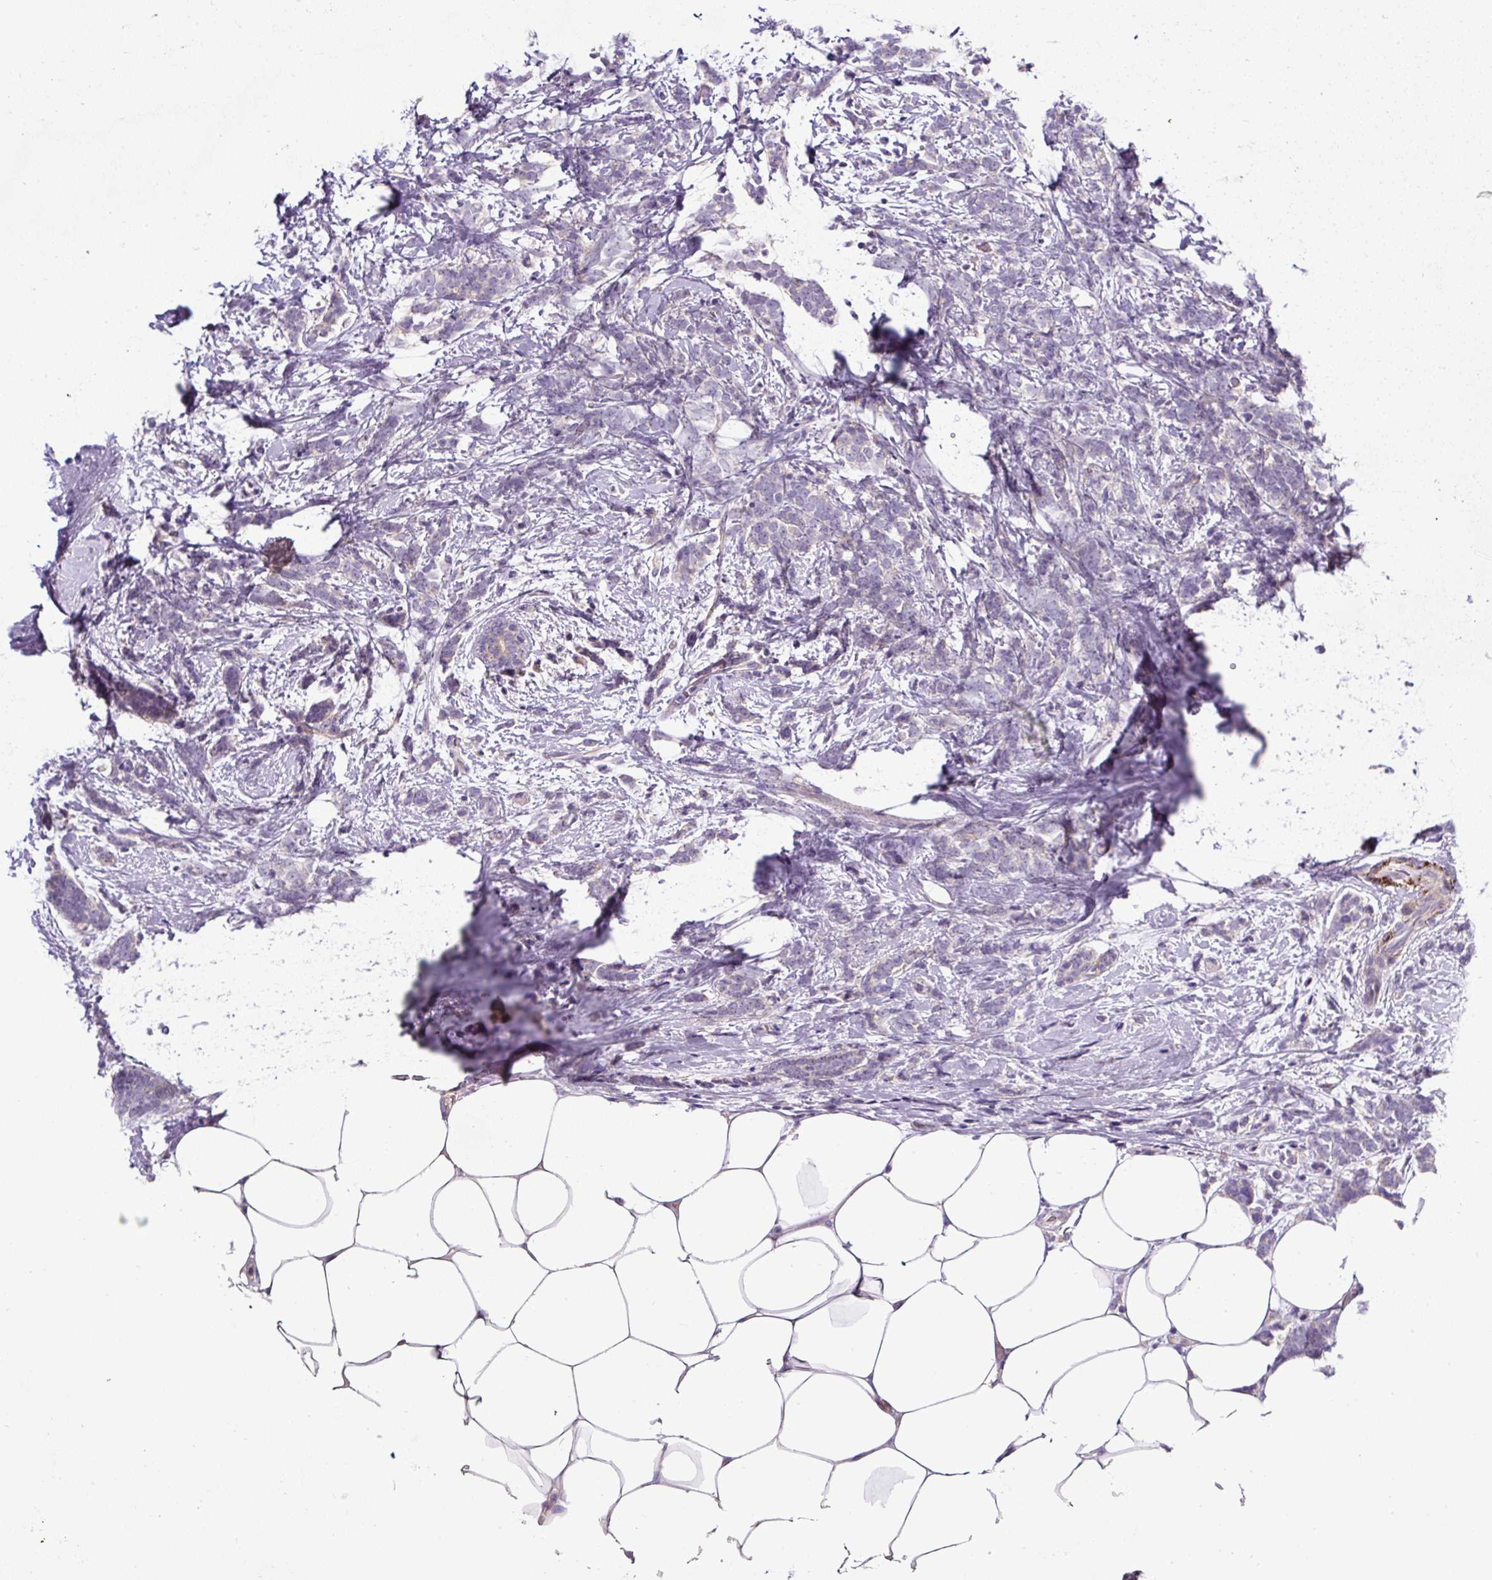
{"staining": {"intensity": "negative", "quantity": "none", "location": "none"}, "tissue": "breast cancer", "cell_type": "Tumor cells", "image_type": "cancer", "snomed": [{"axis": "morphology", "description": "Lobular carcinoma"}, {"axis": "topography", "description": "Breast"}], "caption": "Micrograph shows no protein staining in tumor cells of breast cancer tissue.", "gene": "HPS4", "patient": {"sex": "female", "age": 58}}